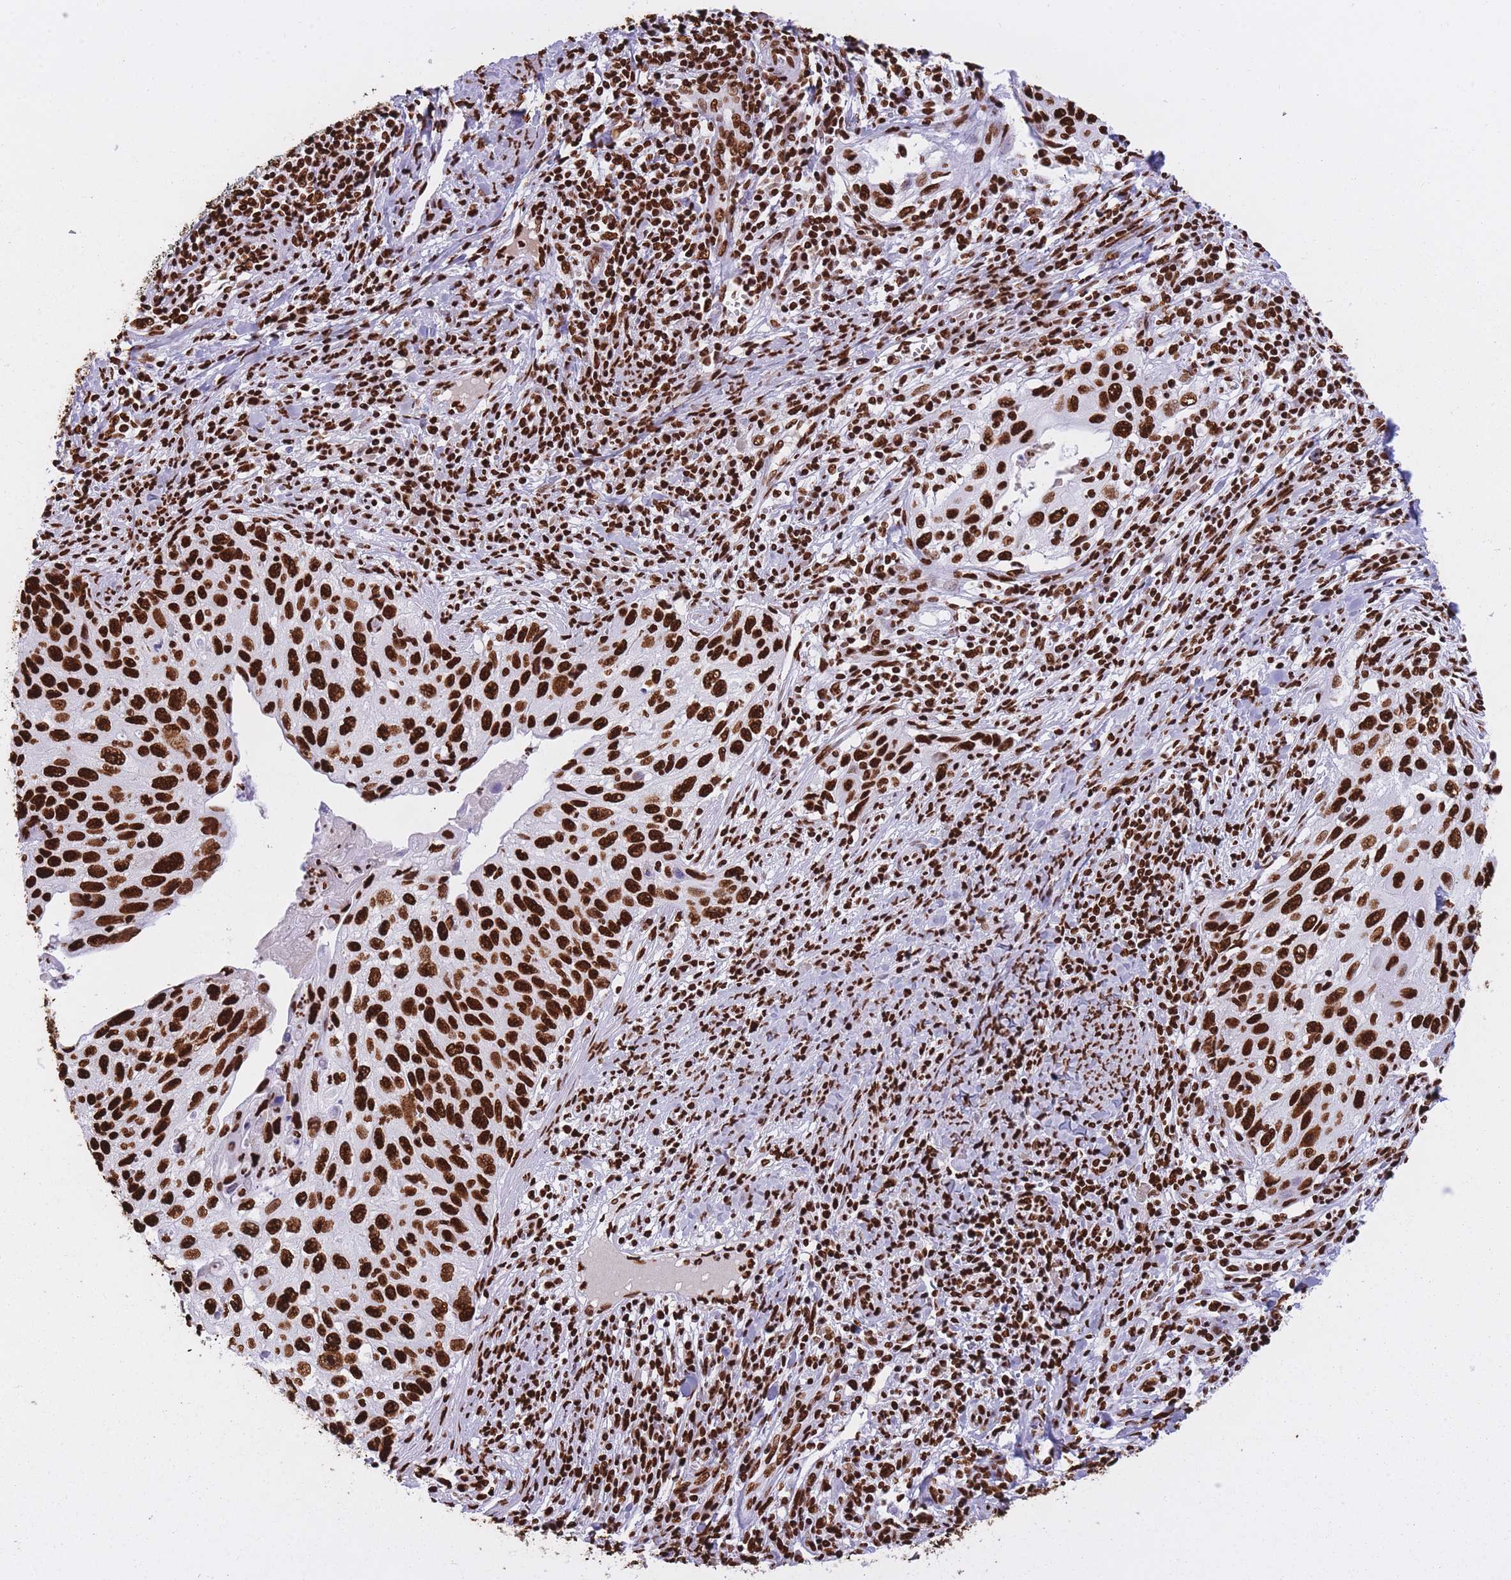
{"staining": {"intensity": "strong", "quantity": ">75%", "location": "nuclear"}, "tissue": "cervical cancer", "cell_type": "Tumor cells", "image_type": "cancer", "snomed": [{"axis": "morphology", "description": "Squamous cell carcinoma, NOS"}, {"axis": "topography", "description": "Cervix"}], "caption": "DAB immunohistochemical staining of human squamous cell carcinoma (cervical) demonstrates strong nuclear protein staining in about >75% of tumor cells. (IHC, brightfield microscopy, high magnification).", "gene": "HNRNPUL1", "patient": {"sex": "female", "age": 70}}